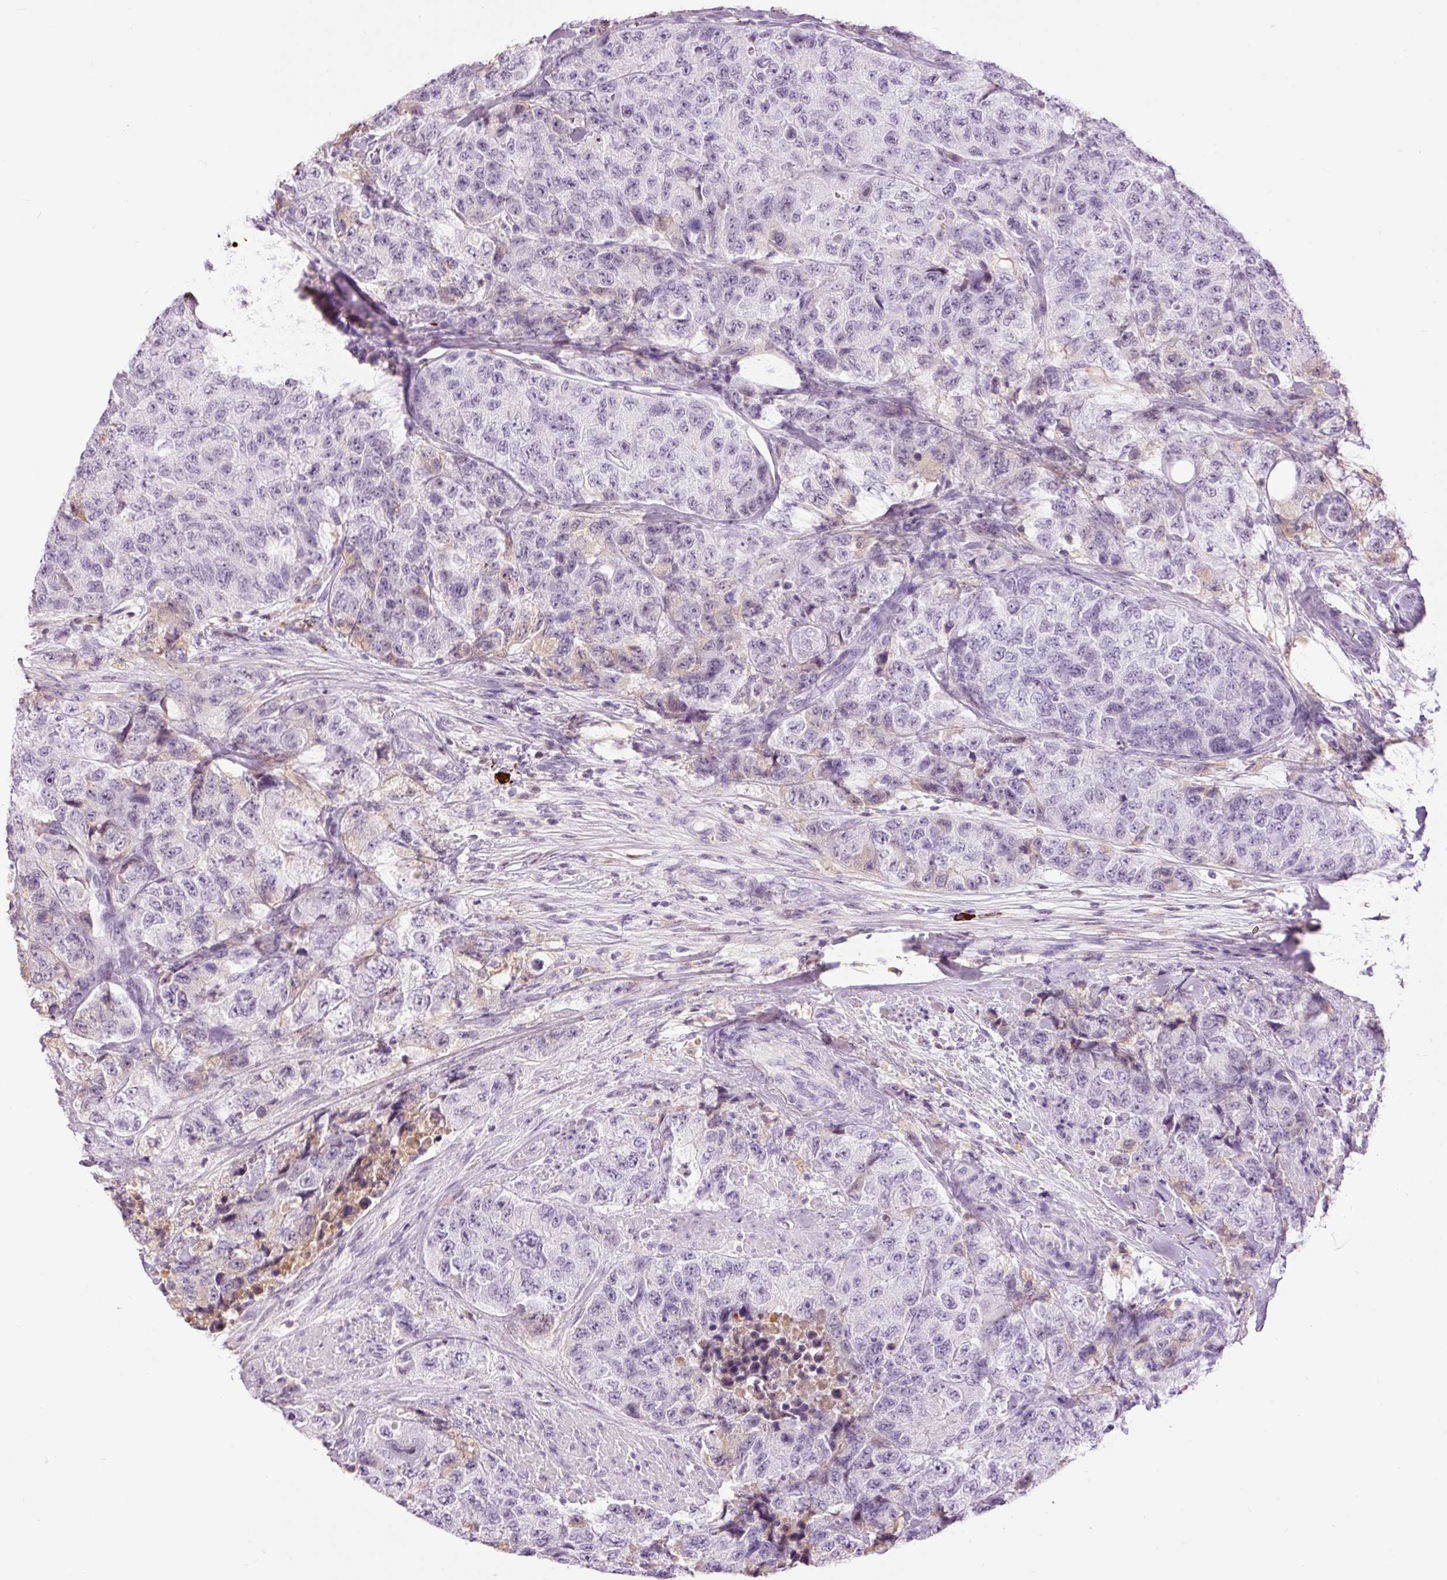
{"staining": {"intensity": "negative", "quantity": "none", "location": "none"}, "tissue": "urothelial cancer", "cell_type": "Tumor cells", "image_type": "cancer", "snomed": [{"axis": "morphology", "description": "Urothelial carcinoma, High grade"}, {"axis": "topography", "description": "Urinary bladder"}], "caption": "Immunohistochemical staining of urothelial carcinoma (high-grade) demonstrates no significant staining in tumor cells.", "gene": "PRPF38B", "patient": {"sex": "female", "age": 78}}